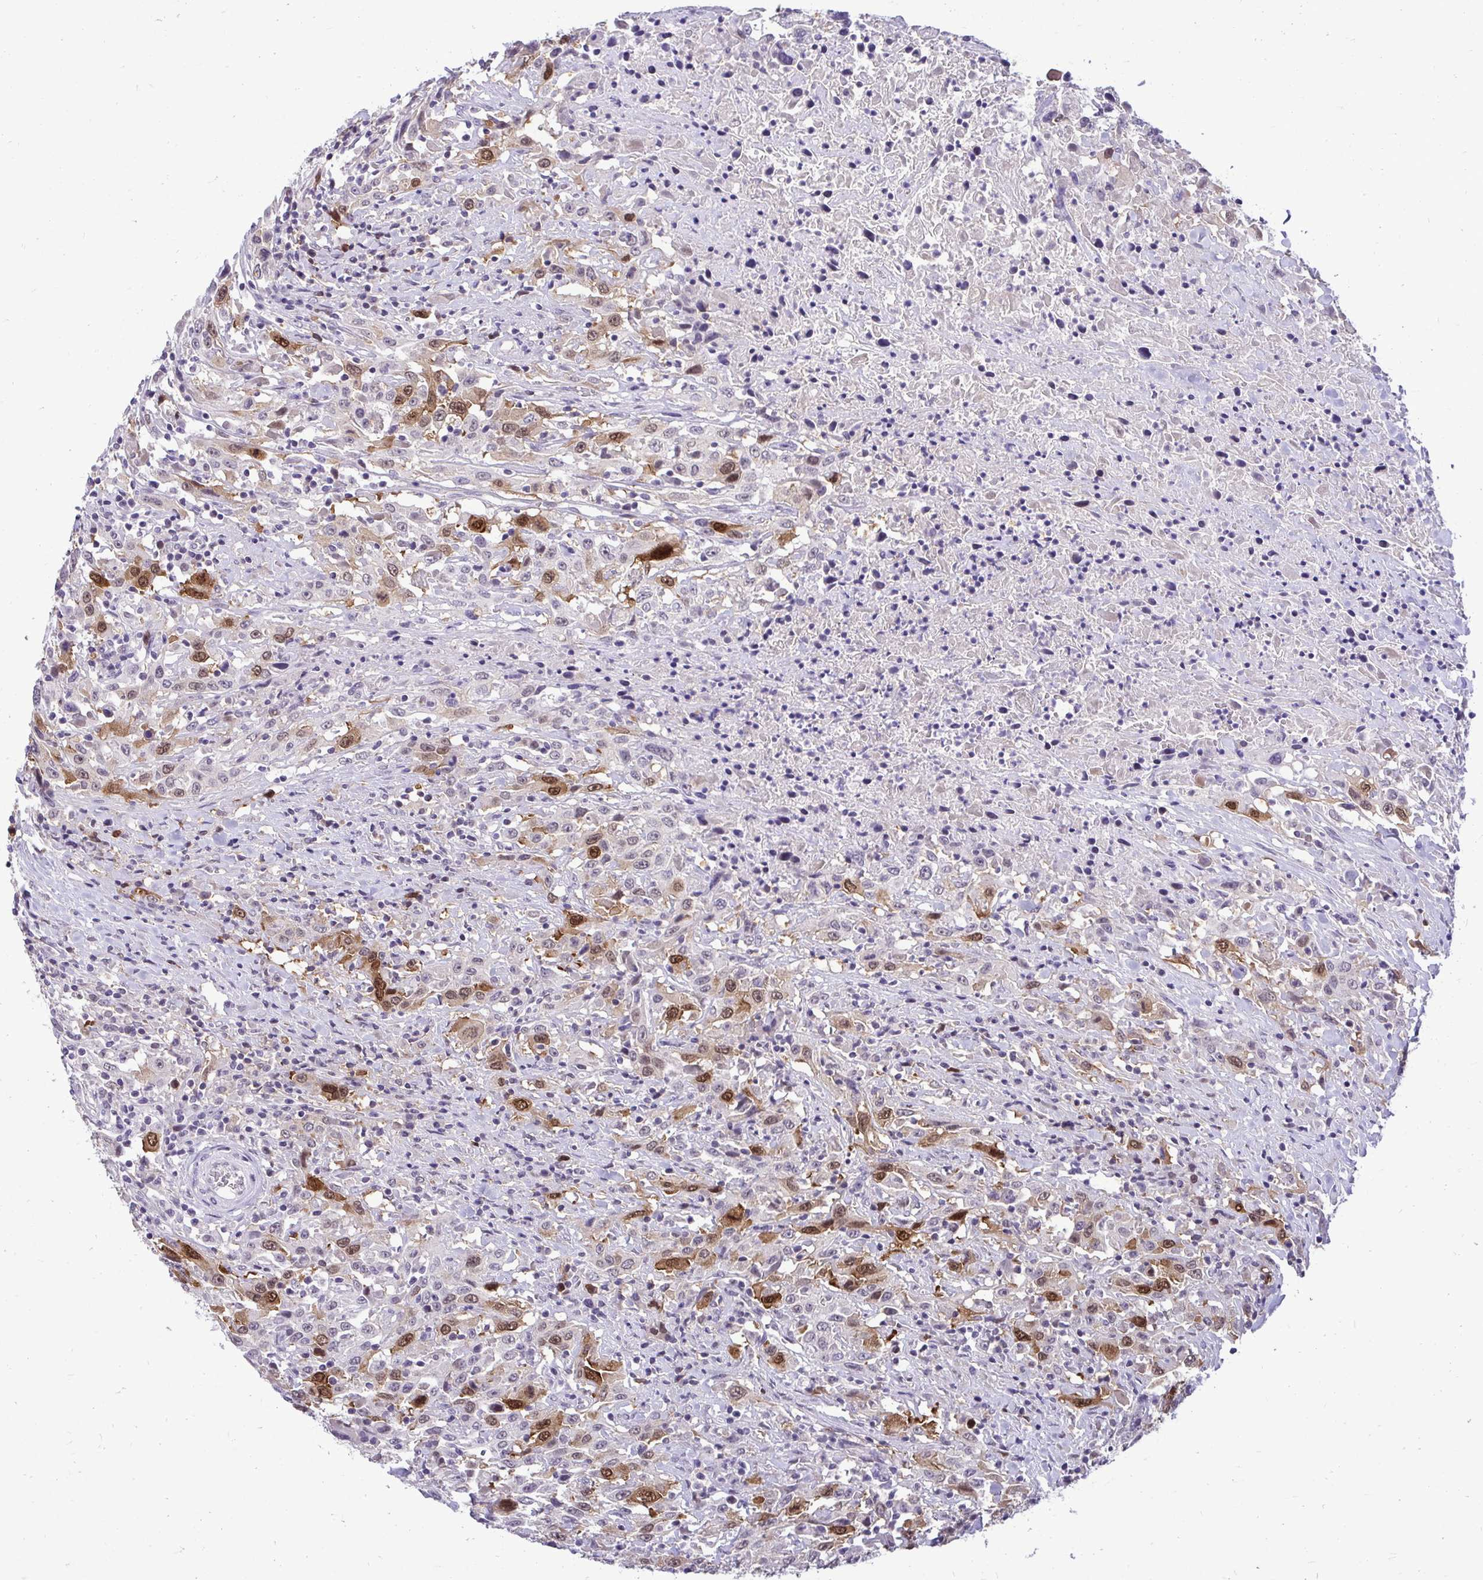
{"staining": {"intensity": "moderate", "quantity": "25%-75%", "location": "cytoplasmic/membranous,nuclear"}, "tissue": "urothelial cancer", "cell_type": "Tumor cells", "image_type": "cancer", "snomed": [{"axis": "morphology", "description": "Urothelial carcinoma, High grade"}, {"axis": "topography", "description": "Urinary bladder"}], "caption": "There is medium levels of moderate cytoplasmic/membranous and nuclear positivity in tumor cells of high-grade urothelial carcinoma, as demonstrated by immunohistochemical staining (brown color).", "gene": "CDC20", "patient": {"sex": "male", "age": 61}}